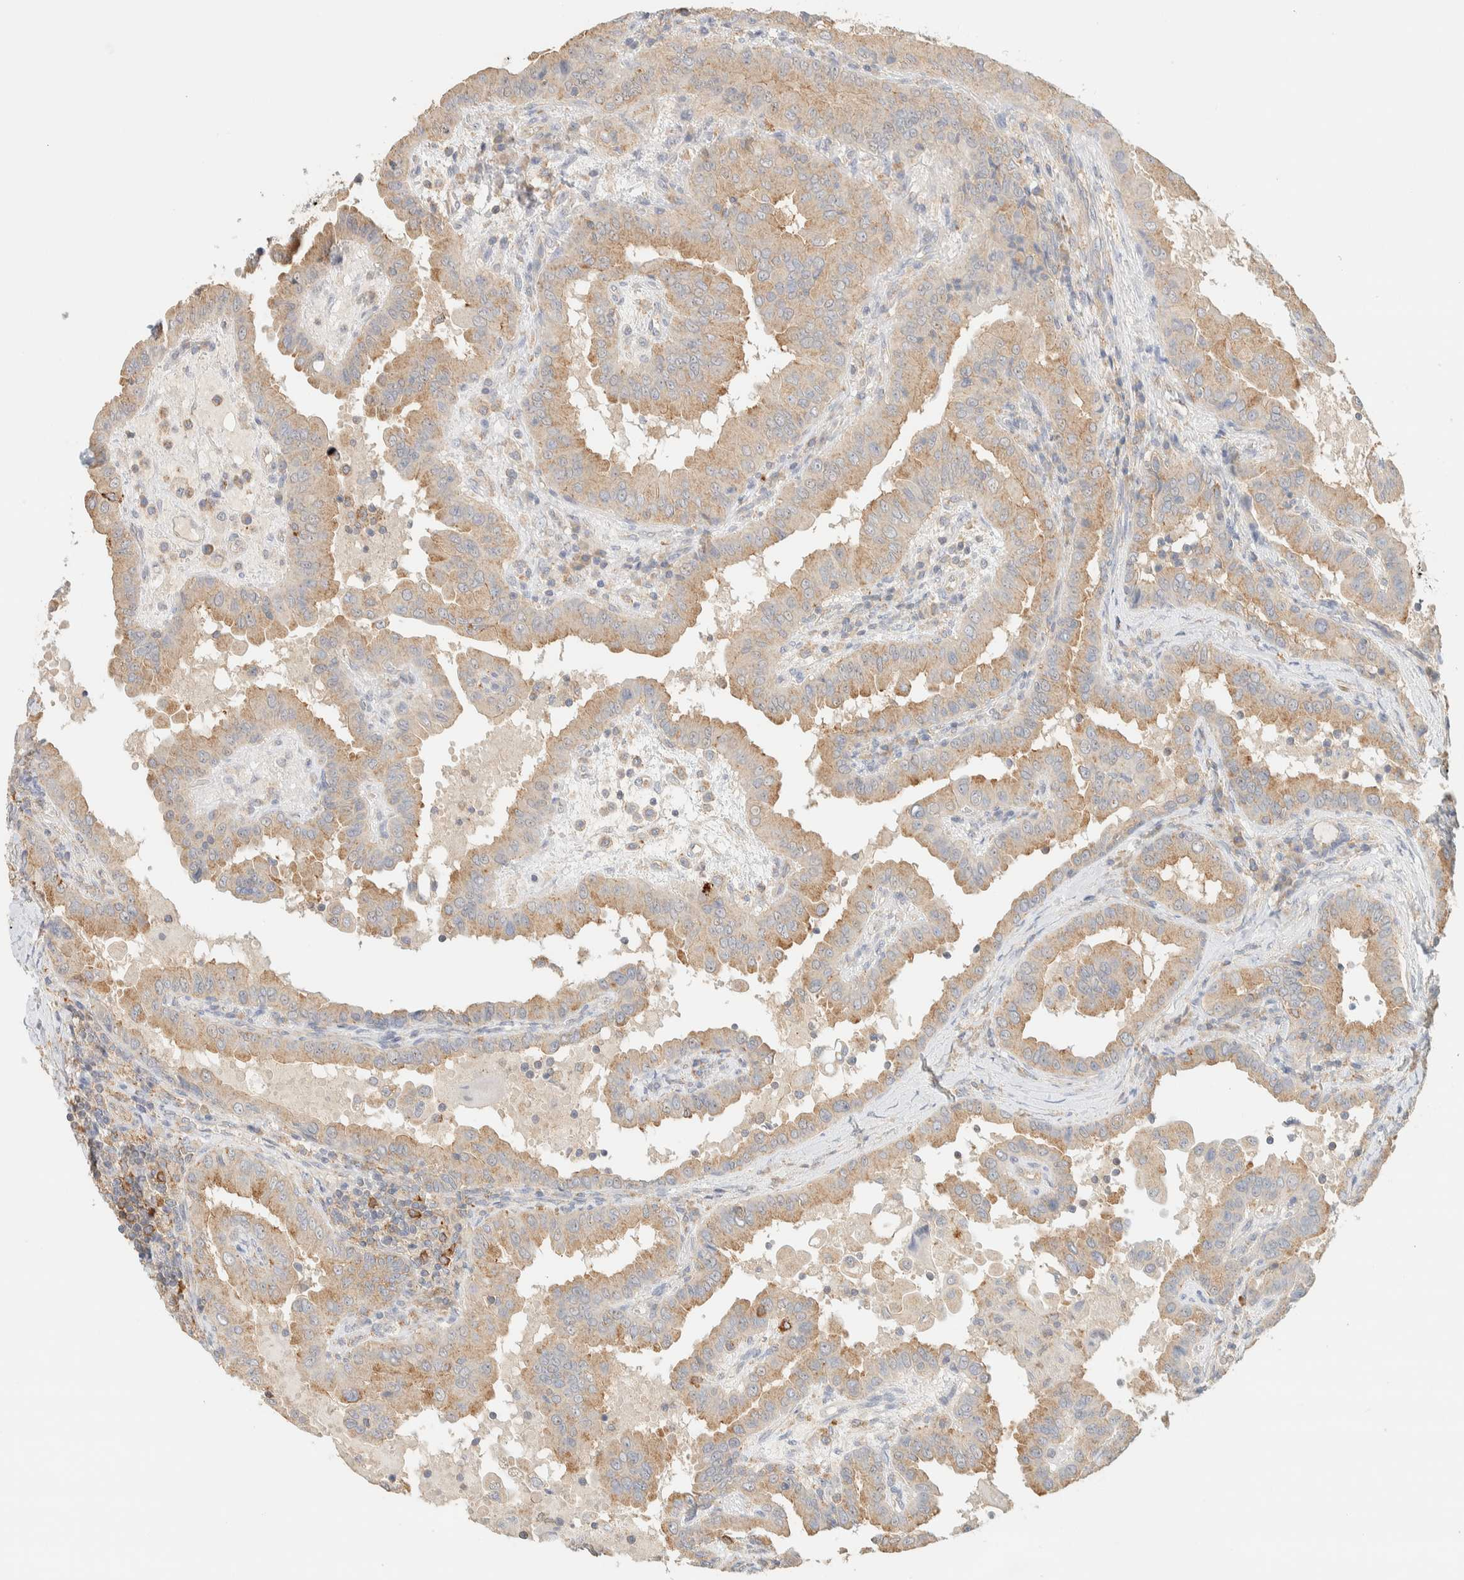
{"staining": {"intensity": "weak", "quantity": ">75%", "location": "cytoplasmic/membranous"}, "tissue": "thyroid cancer", "cell_type": "Tumor cells", "image_type": "cancer", "snomed": [{"axis": "morphology", "description": "Papillary adenocarcinoma, NOS"}, {"axis": "topography", "description": "Thyroid gland"}], "caption": "Approximately >75% of tumor cells in human thyroid papillary adenocarcinoma display weak cytoplasmic/membranous protein positivity as visualized by brown immunohistochemical staining.", "gene": "TBC1D8B", "patient": {"sex": "male", "age": 33}}